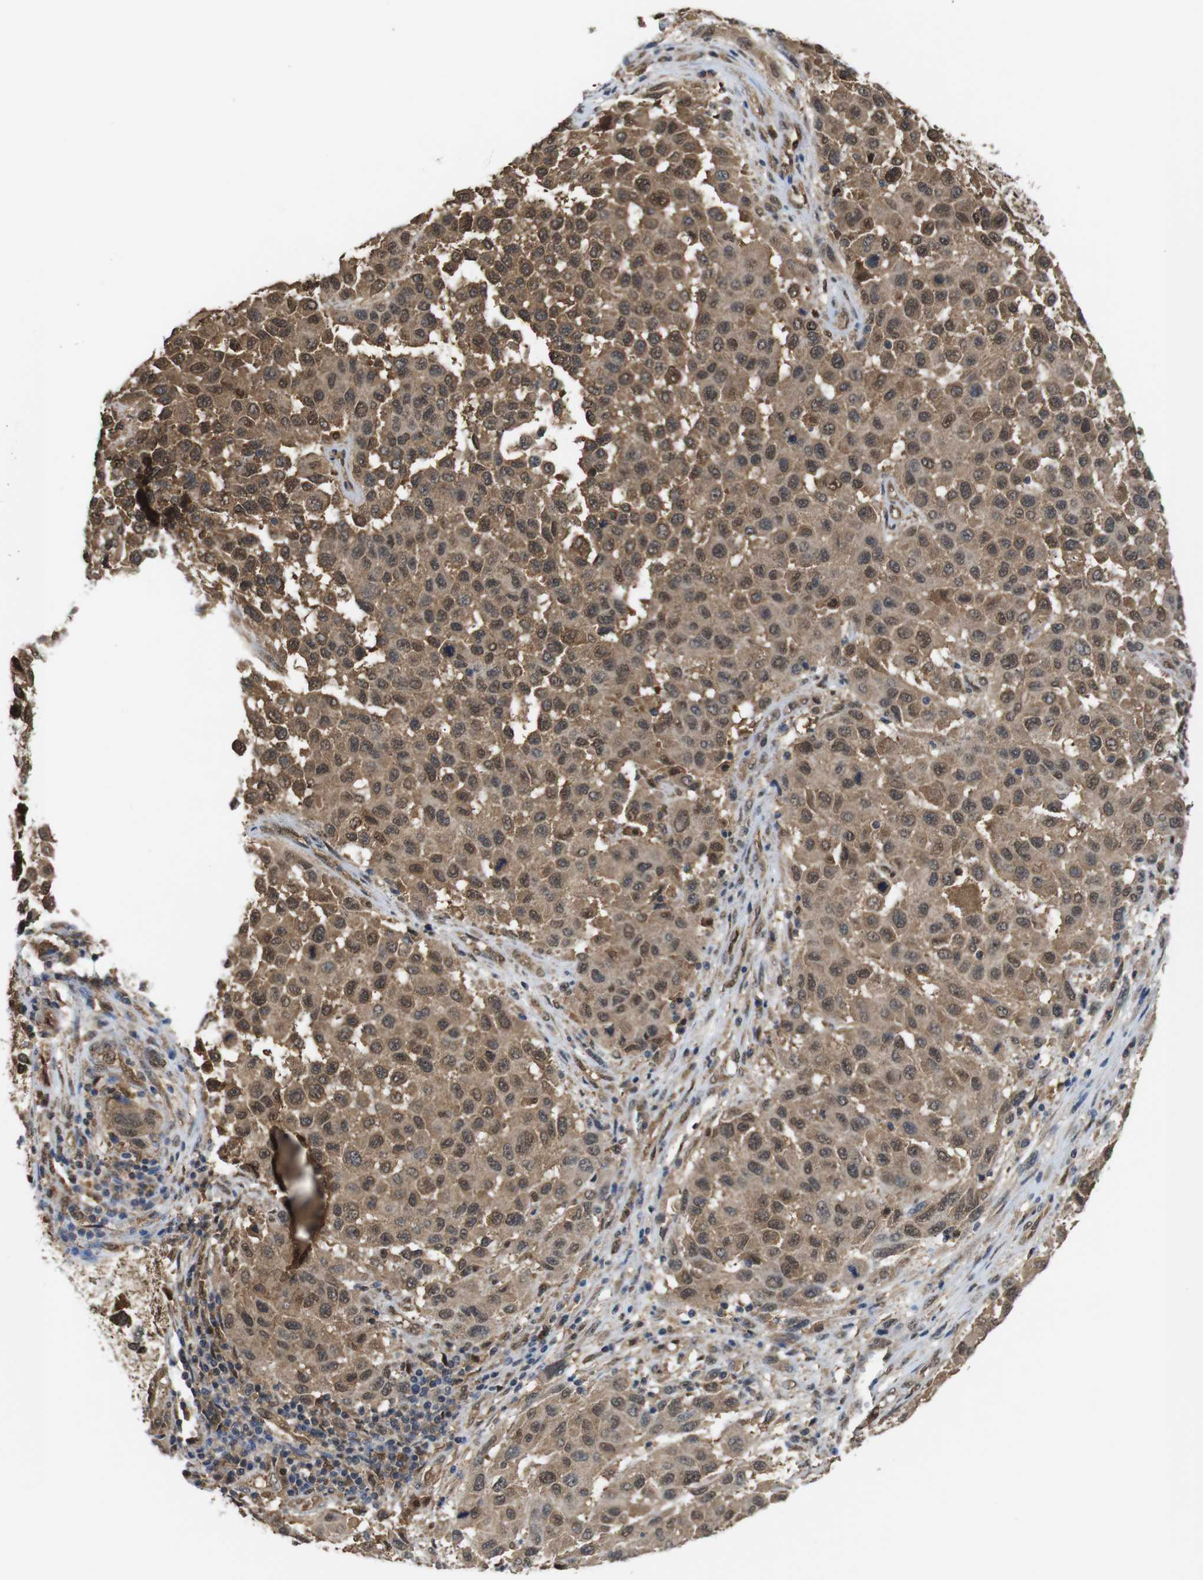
{"staining": {"intensity": "moderate", "quantity": ">75%", "location": "cytoplasmic/membranous"}, "tissue": "melanoma", "cell_type": "Tumor cells", "image_type": "cancer", "snomed": [{"axis": "morphology", "description": "Malignant melanoma, Metastatic site"}, {"axis": "topography", "description": "Lymph node"}], "caption": "DAB (3,3'-diaminobenzidine) immunohistochemical staining of human melanoma exhibits moderate cytoplasmic/membranous protein expression in about >75% of tumor cells. The staining was performed using DAB (3,3'-diaminobenzidine) to visualize the protein expression in brown, while the nuclei were stained in blue with hematoxylin (Magnification: 20x).", "gene": "YWHAG", "patient": {"sex": "male", "age": 61}}